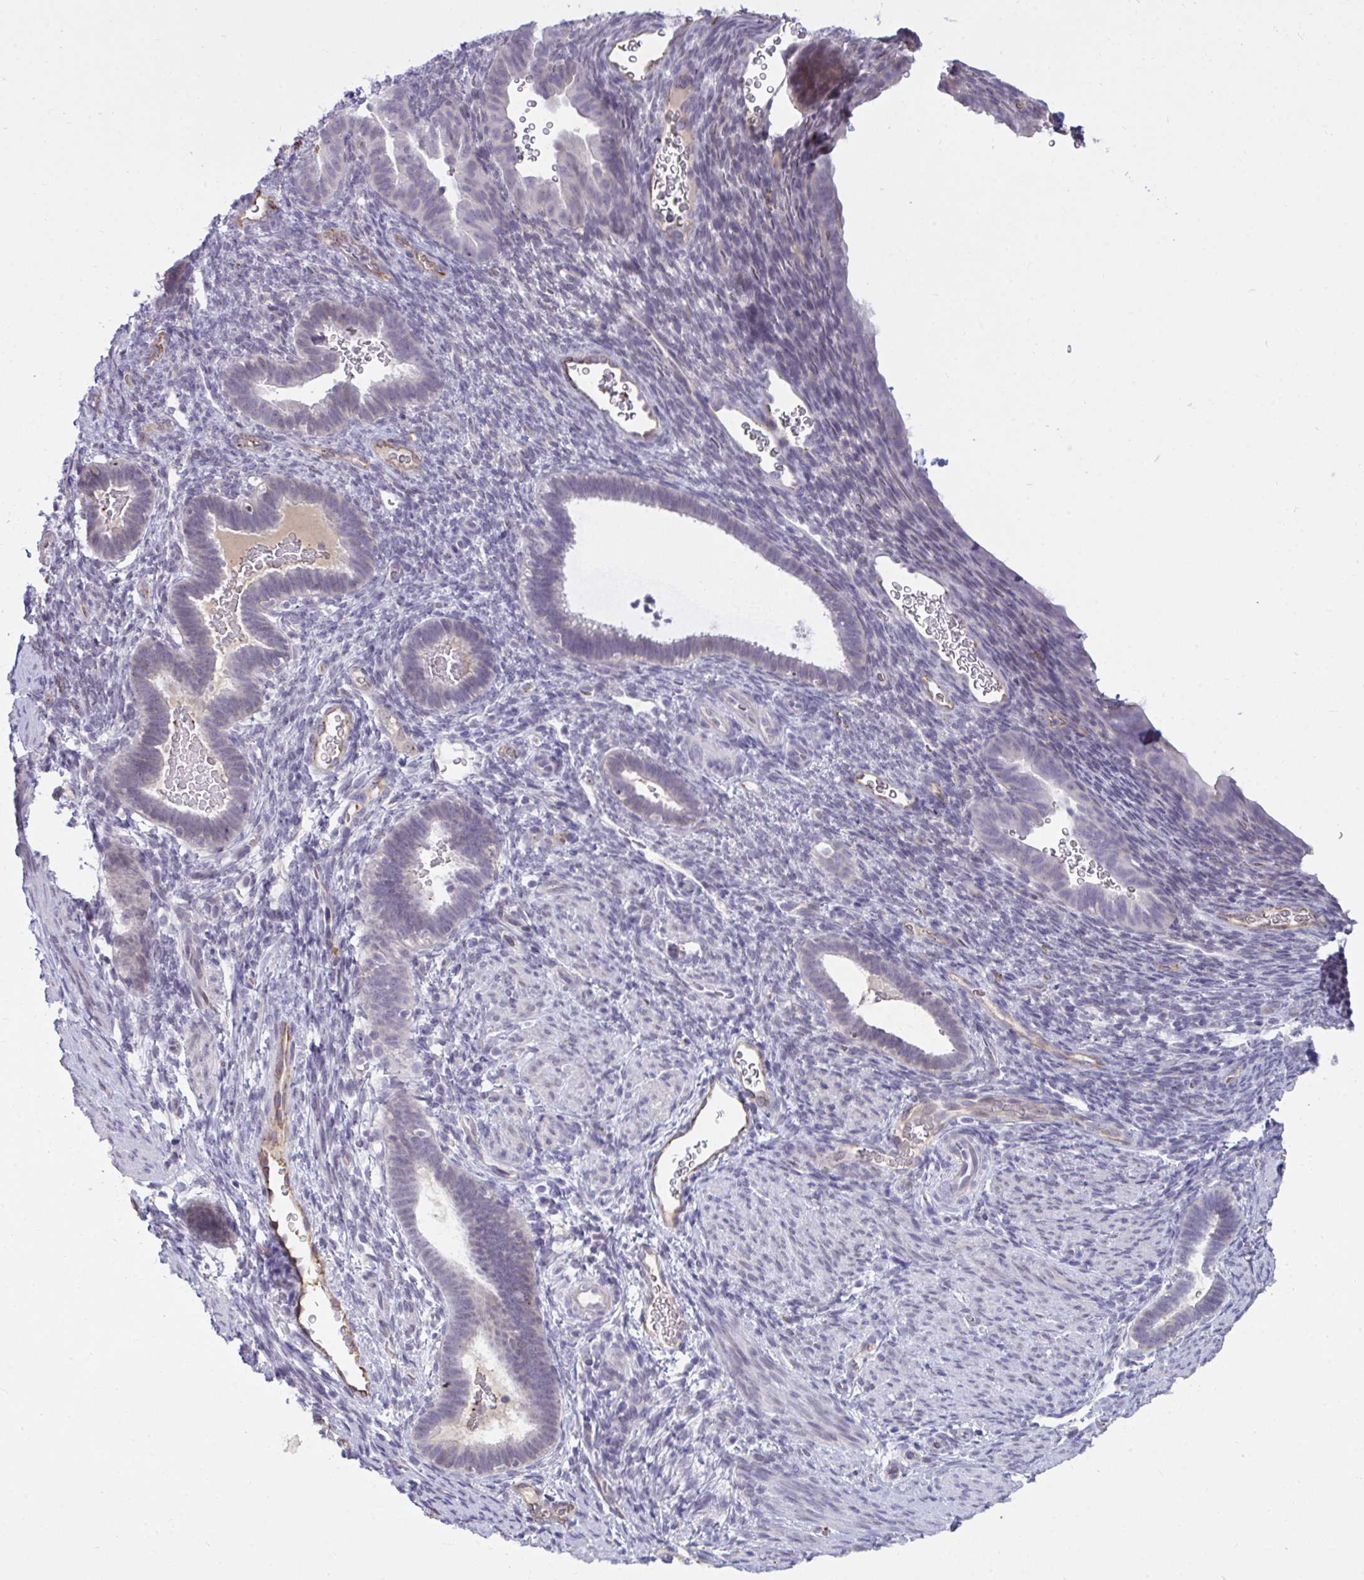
{"staining": {"intensity": "negative", "quantity": "none", "location": "none"}, "tissue": "endometrium", "cell_type": "Cells in endometrial stroma", "image_type": "normal", "snomed": [{"axis": "morphology", "description": "Normal tissue, NOS"}, {"axis": "topography", "description": "Endometrium"}], "caption": "This is a histopathology image of immunohistochemistry staining of unremarkable endometrium, which shows no expression in cells in endometrial stroma.", "gene": "SEMA6B", "patient": {"sex": "female", "age": 34}}